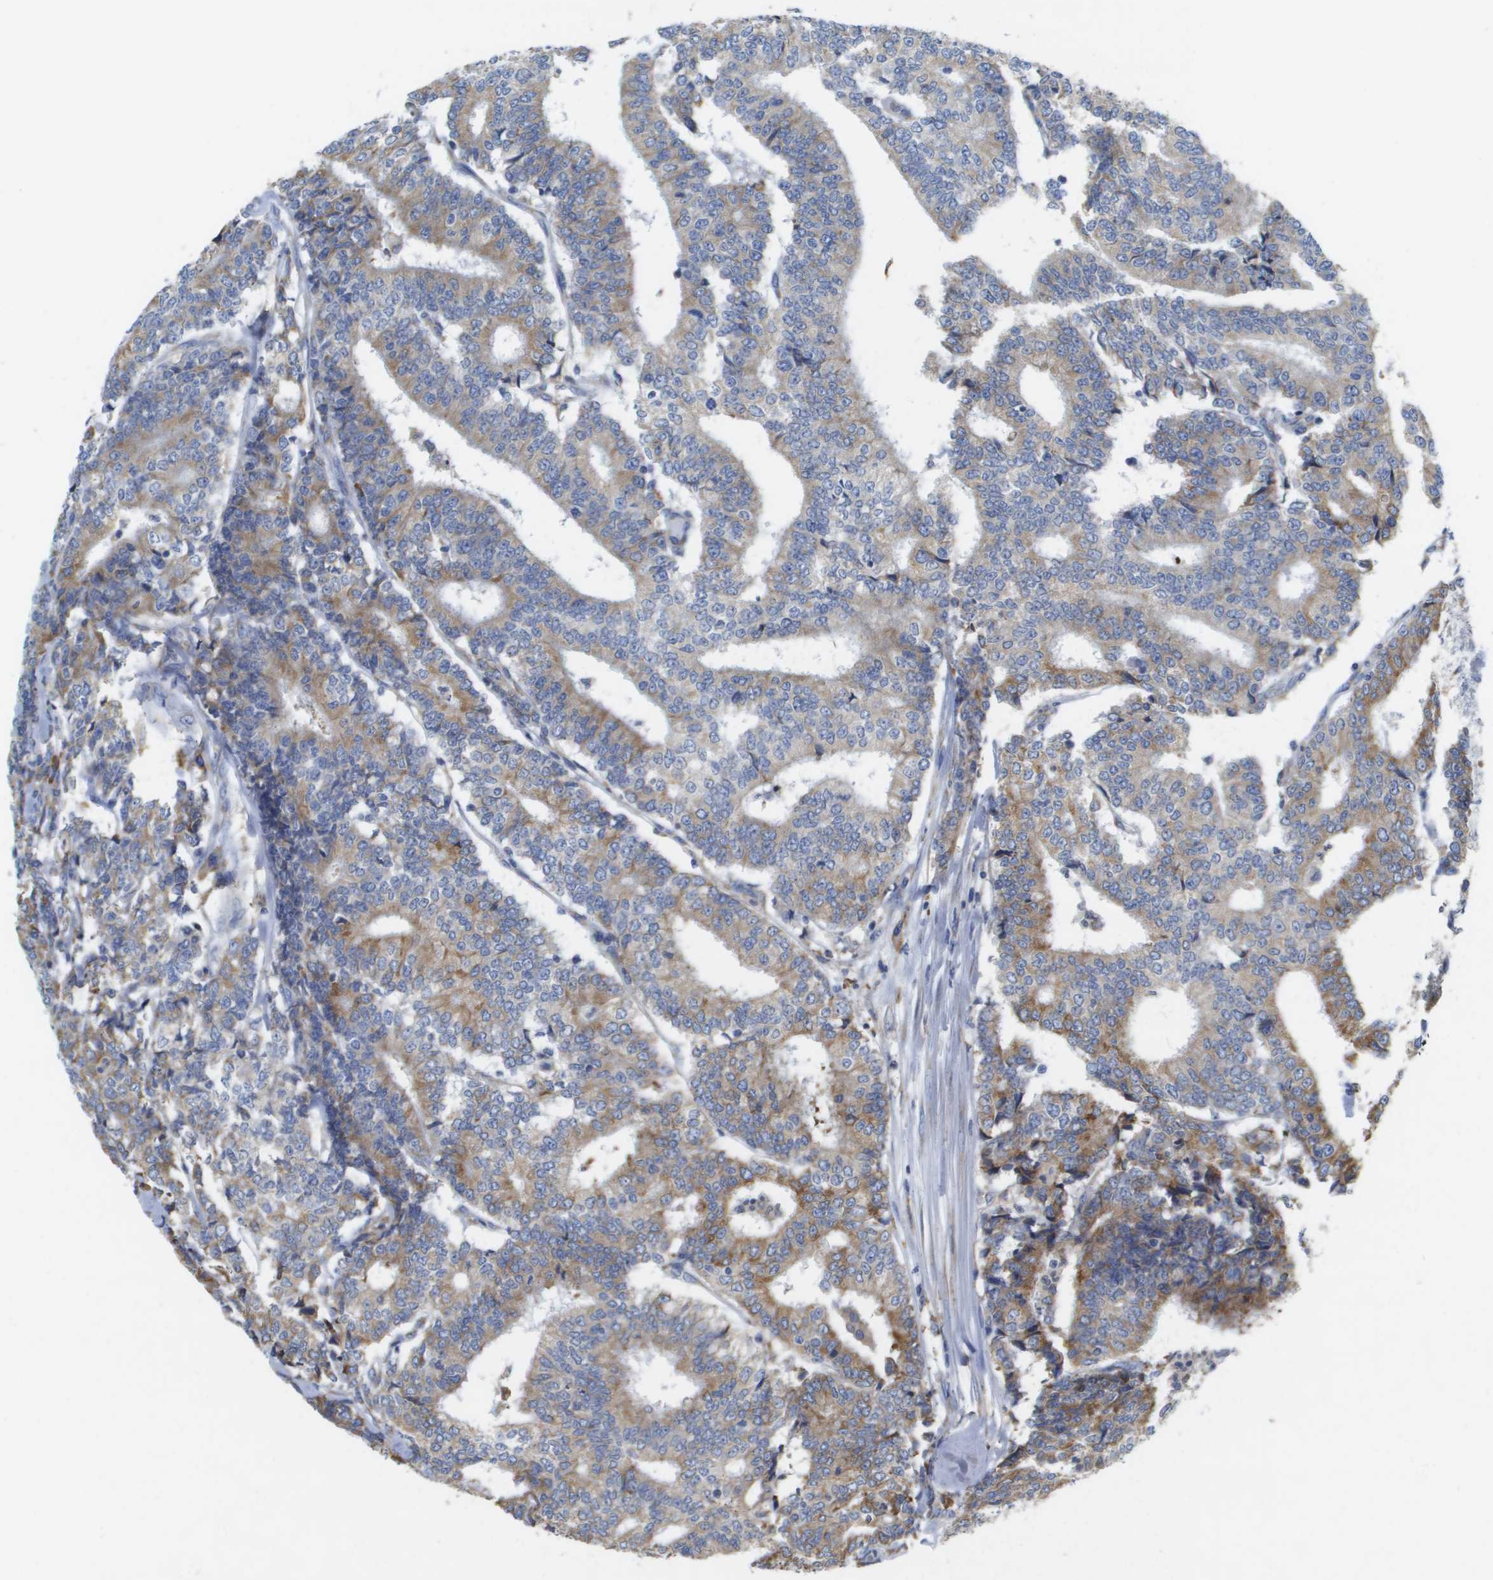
{"staining": {"intensity": "weak", "quantity": "25%-75%", "location": "cytoplasmic/membranous"}, "tissue": "prostate cancer", "cell_type": "Tumor cells", "image_type": "cancer", "snomed": [{"axis": "morphology", "description": "Normal tissue, NOS"}, {"axis": "morphology", "description": "Adenocarcinoma, High grade"}, {"axis": "topography", "description": "Prostate"}, {"axis": "topography", "description": "Seminal veicle"}], "caption": "This is a photomicrograph of immunohistochemistry (IHC) staining of prostate cancer, which shows weak positivity in the cytoplasmic/membranous of tumor cells.", "gene": "SDR42E1", "patient": {"sex": "male", "age": 55}}